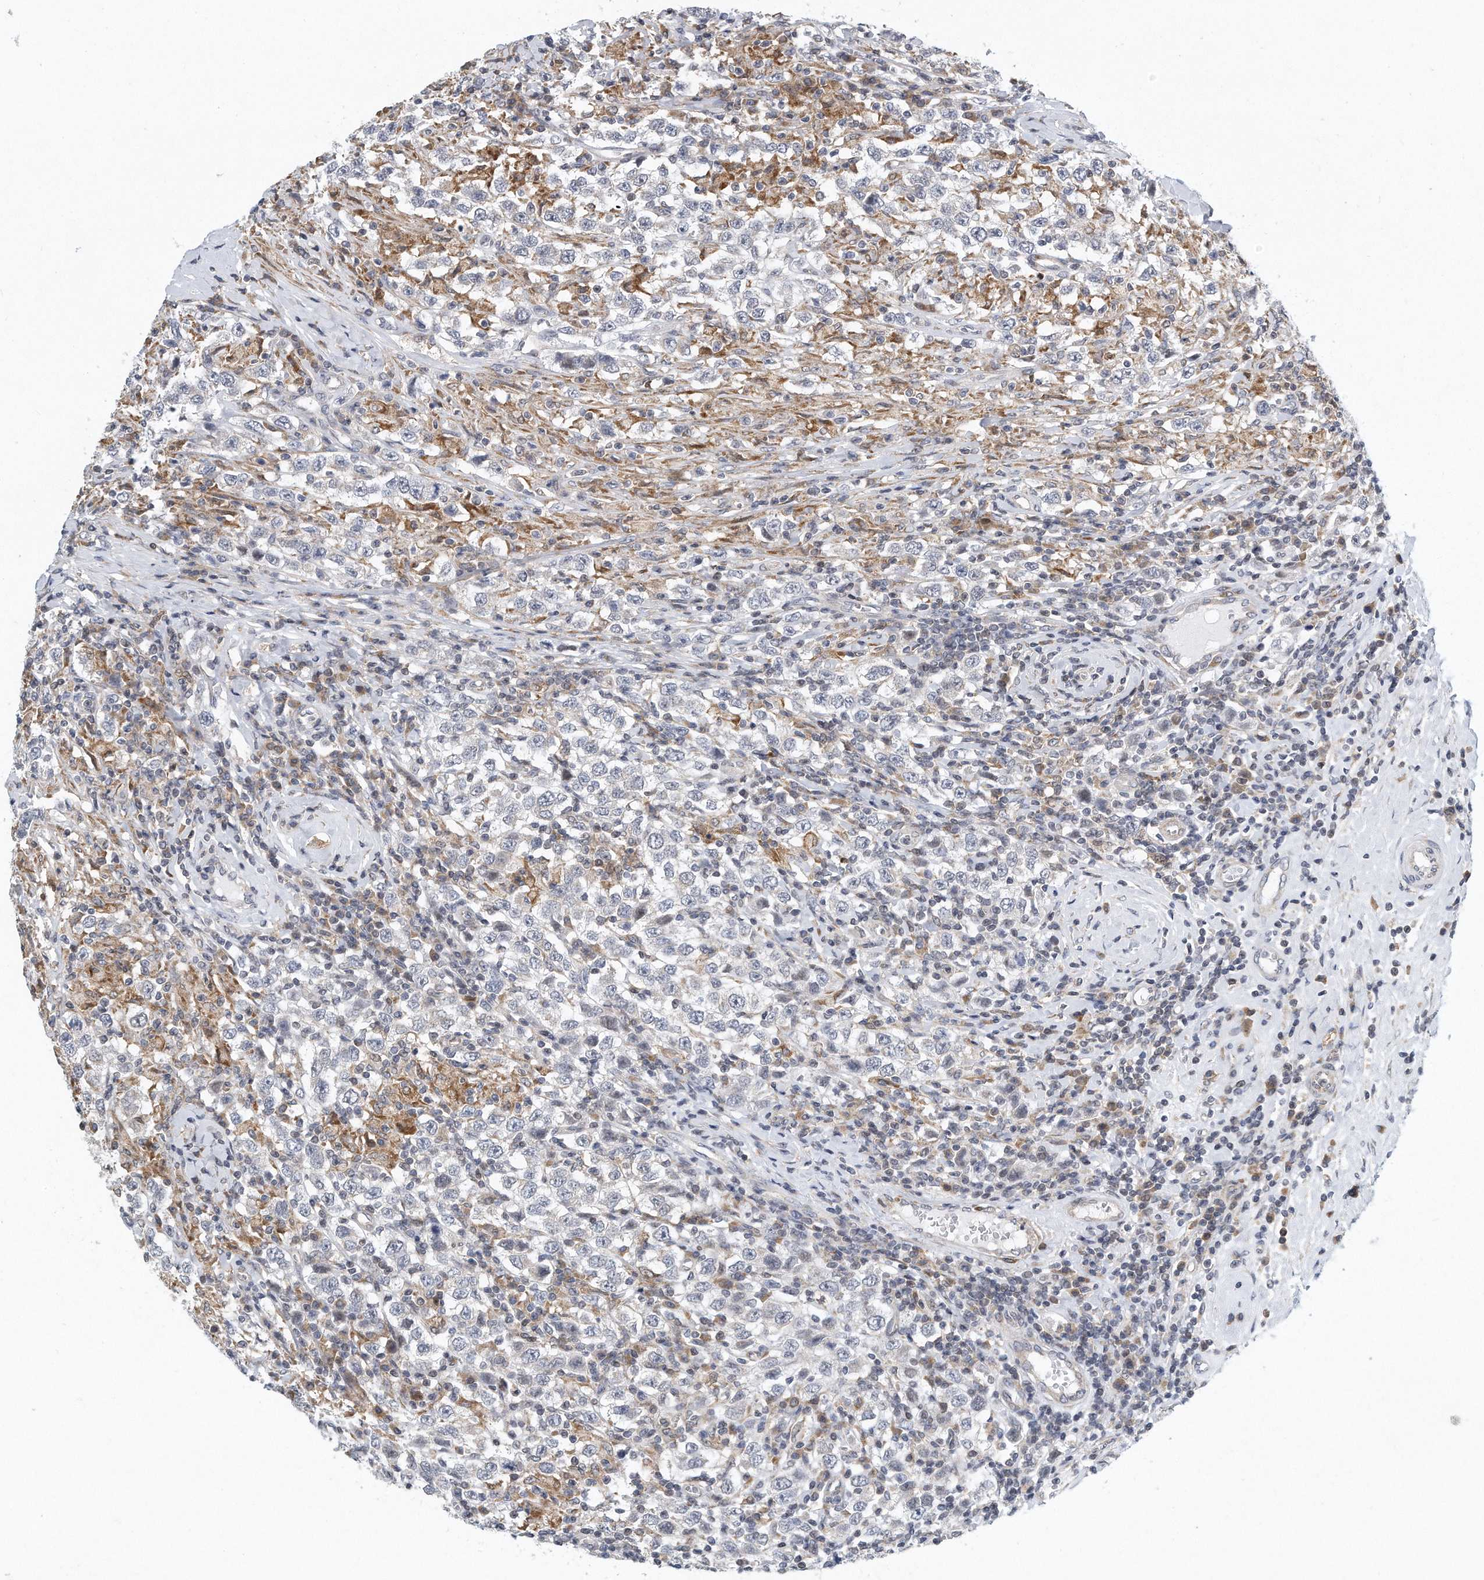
{"staining": {"intensity": "negative", "quantity": "none", "location": "none"}, "tissue": "testis cancer", "cell_type": "Tumor cells", "image_type": "cancer", "snomed": [{"axis": "morphology", "description": "Seminoma, NOS"}, {"axis": "topography", "description": "Testis"}], "caption": "Immunohistochemistry (IHC) photomicrograph of neoplastic tissue: human testis cancer stained with DAB demonstrates no significant protein staining in tumor cells.", "gene": "VLDLR", "patient": {"sex": "male", "age": 41}}